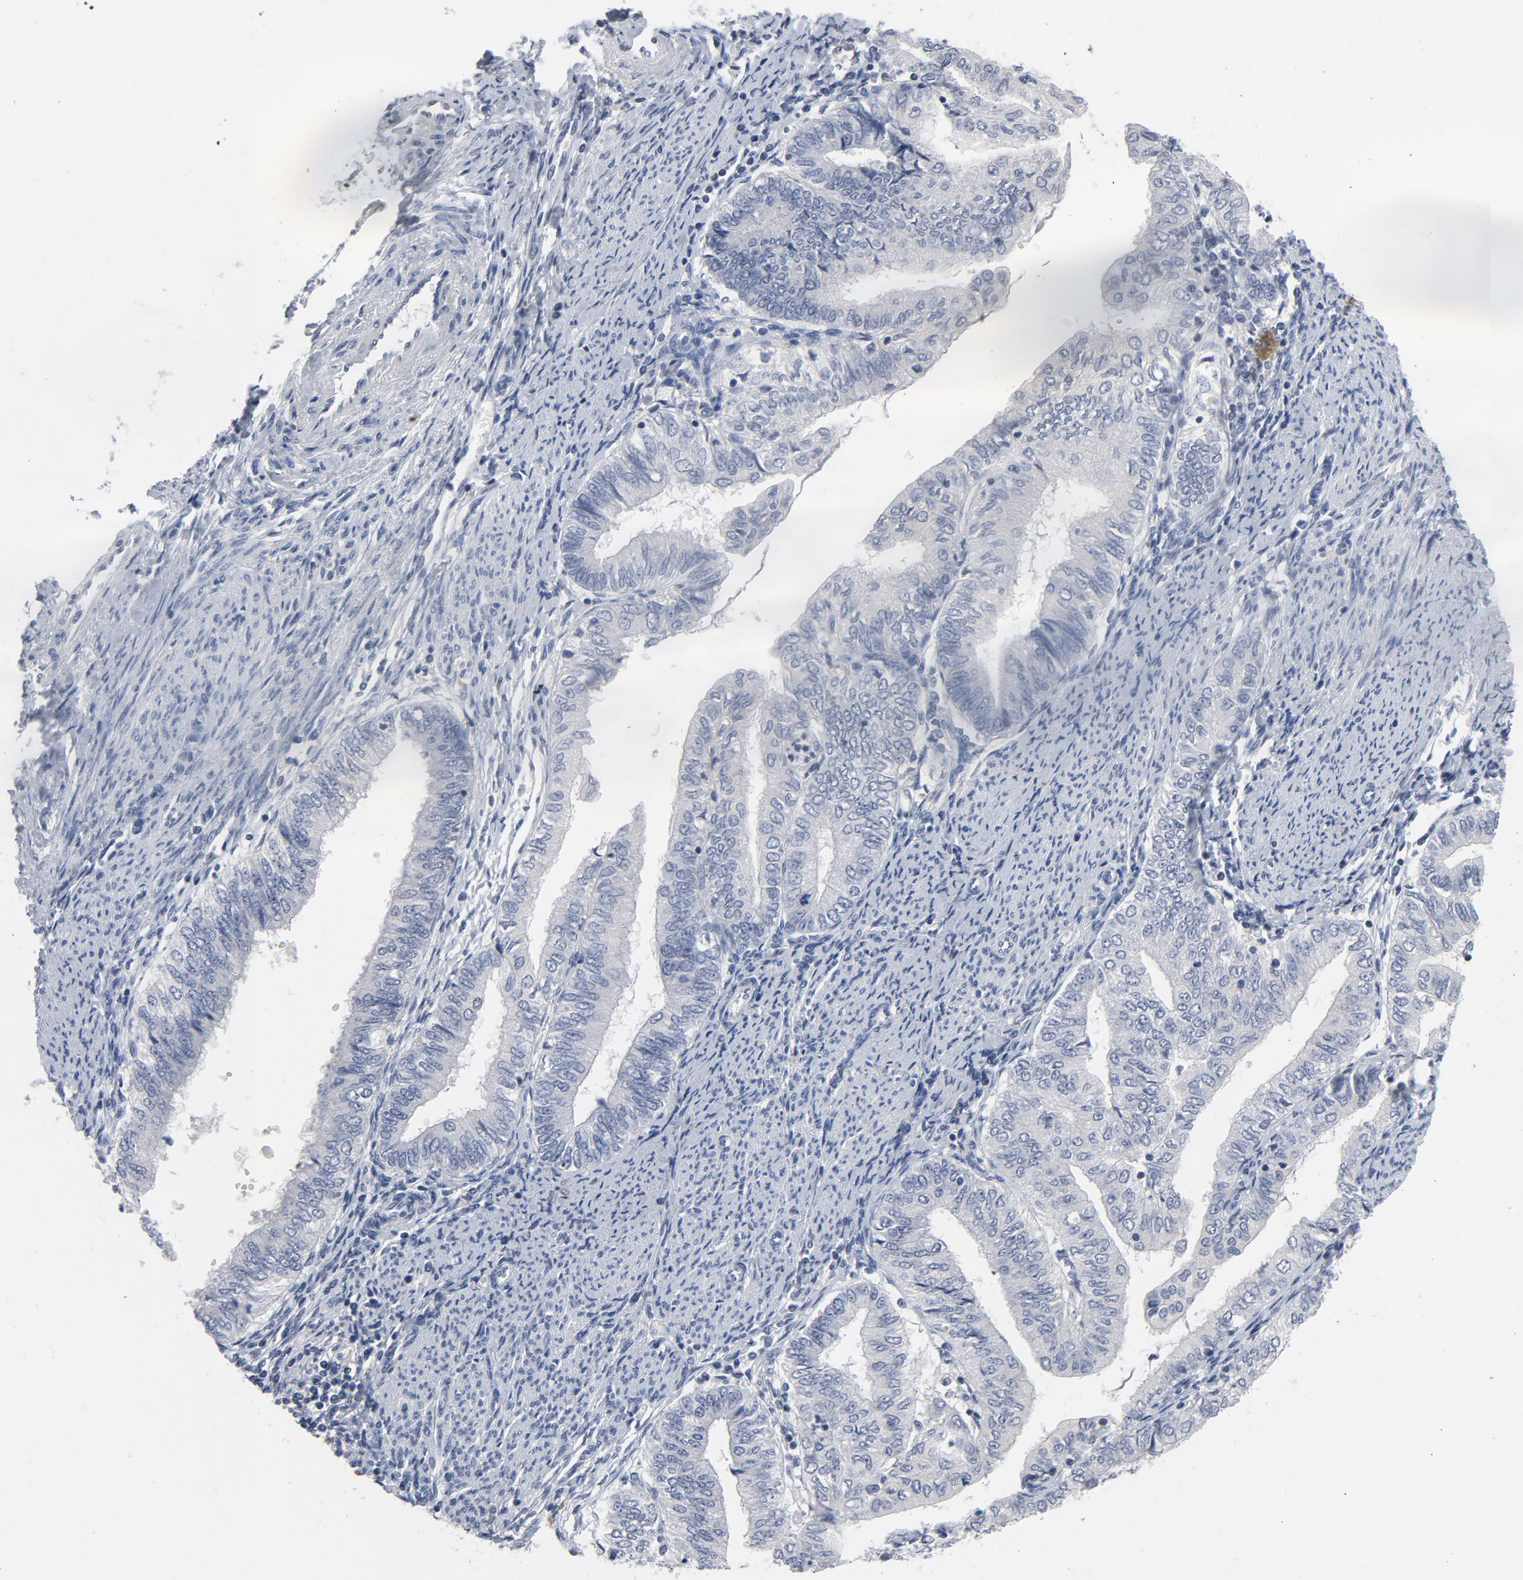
{"staining": {"intensity": "negative", "quantity": "none", "location": "none"}, "tissue": "endometrial cancer", "cell_type": "Tumor cells", "image_type": "cancer", "snomed": [{"axis": "morphology", "description": "Adenocarcinoma, NOS"}, {"axis": "topography", "description": "Endometrium"}], "caption": "IHC micrograph of neoplastic tissue: adenocarcinoma (endometrial) stained with DAB displays no significant protein positivity in tumor cells.", "gene": "TCL1A", "patient": {"sex": "female", "age": 66}}